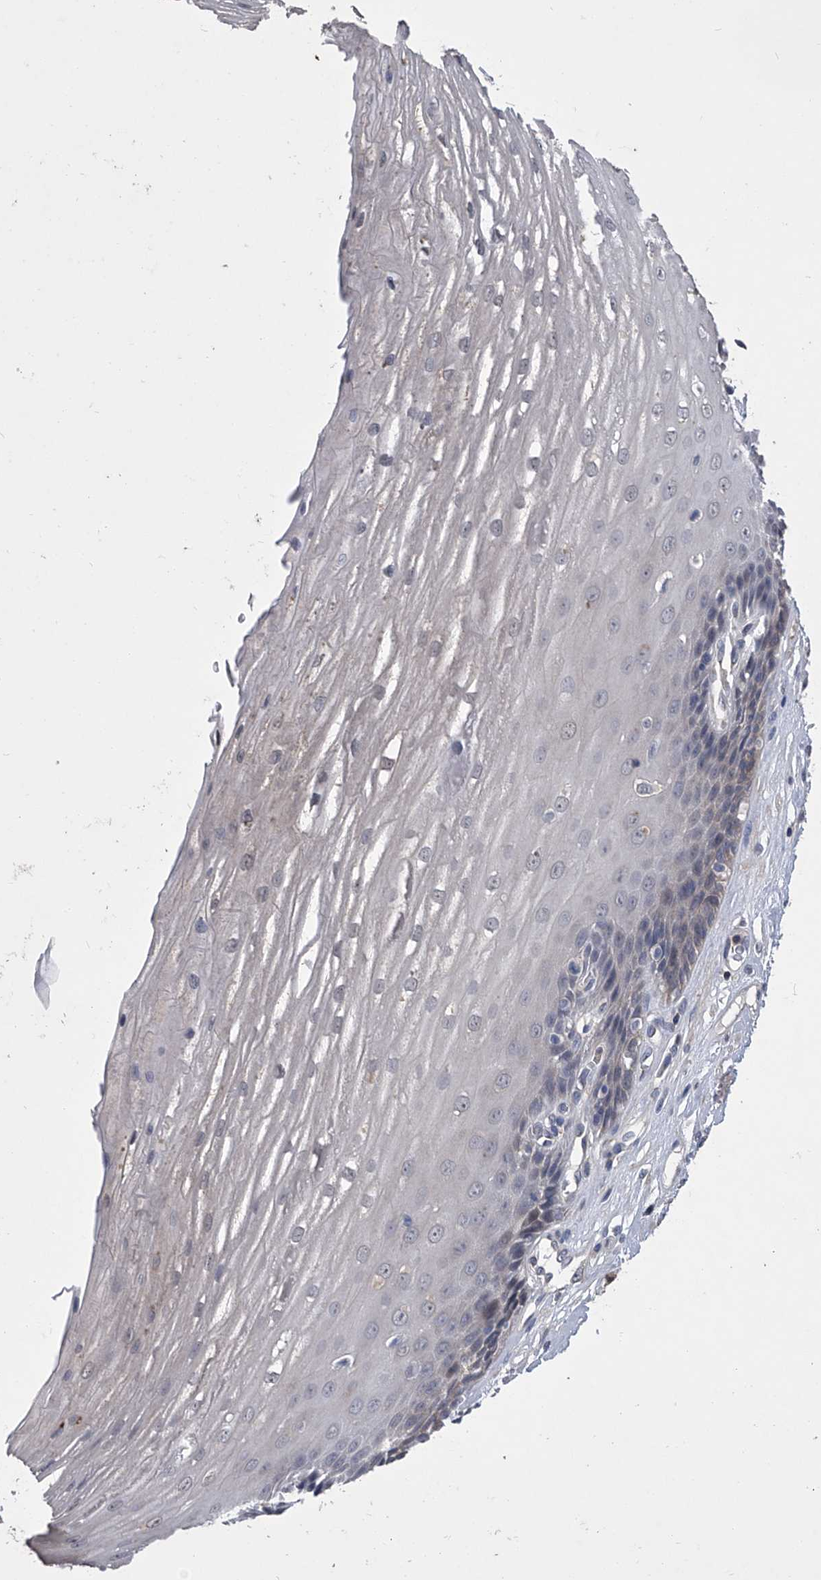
{"staining": {"intensity": "negative", "quantity": "none", "location": "none"}, "tissue": "esophagus", "cell_type": "Squamous epithelial cells", "image_type": "normal", "snomed": [{"axis": "morphology", "description": "Normal tissue, NOS"}, {"axis": "topography", "description": "Esophagus"}], "caption": "This is an immunohistochemistry (IHC) image of unremarkable human esophagus. There is no positivity in squamous epithelial cells.", "gene": "MAP4K3", "patient": {"sex": "male", "age": 62}}